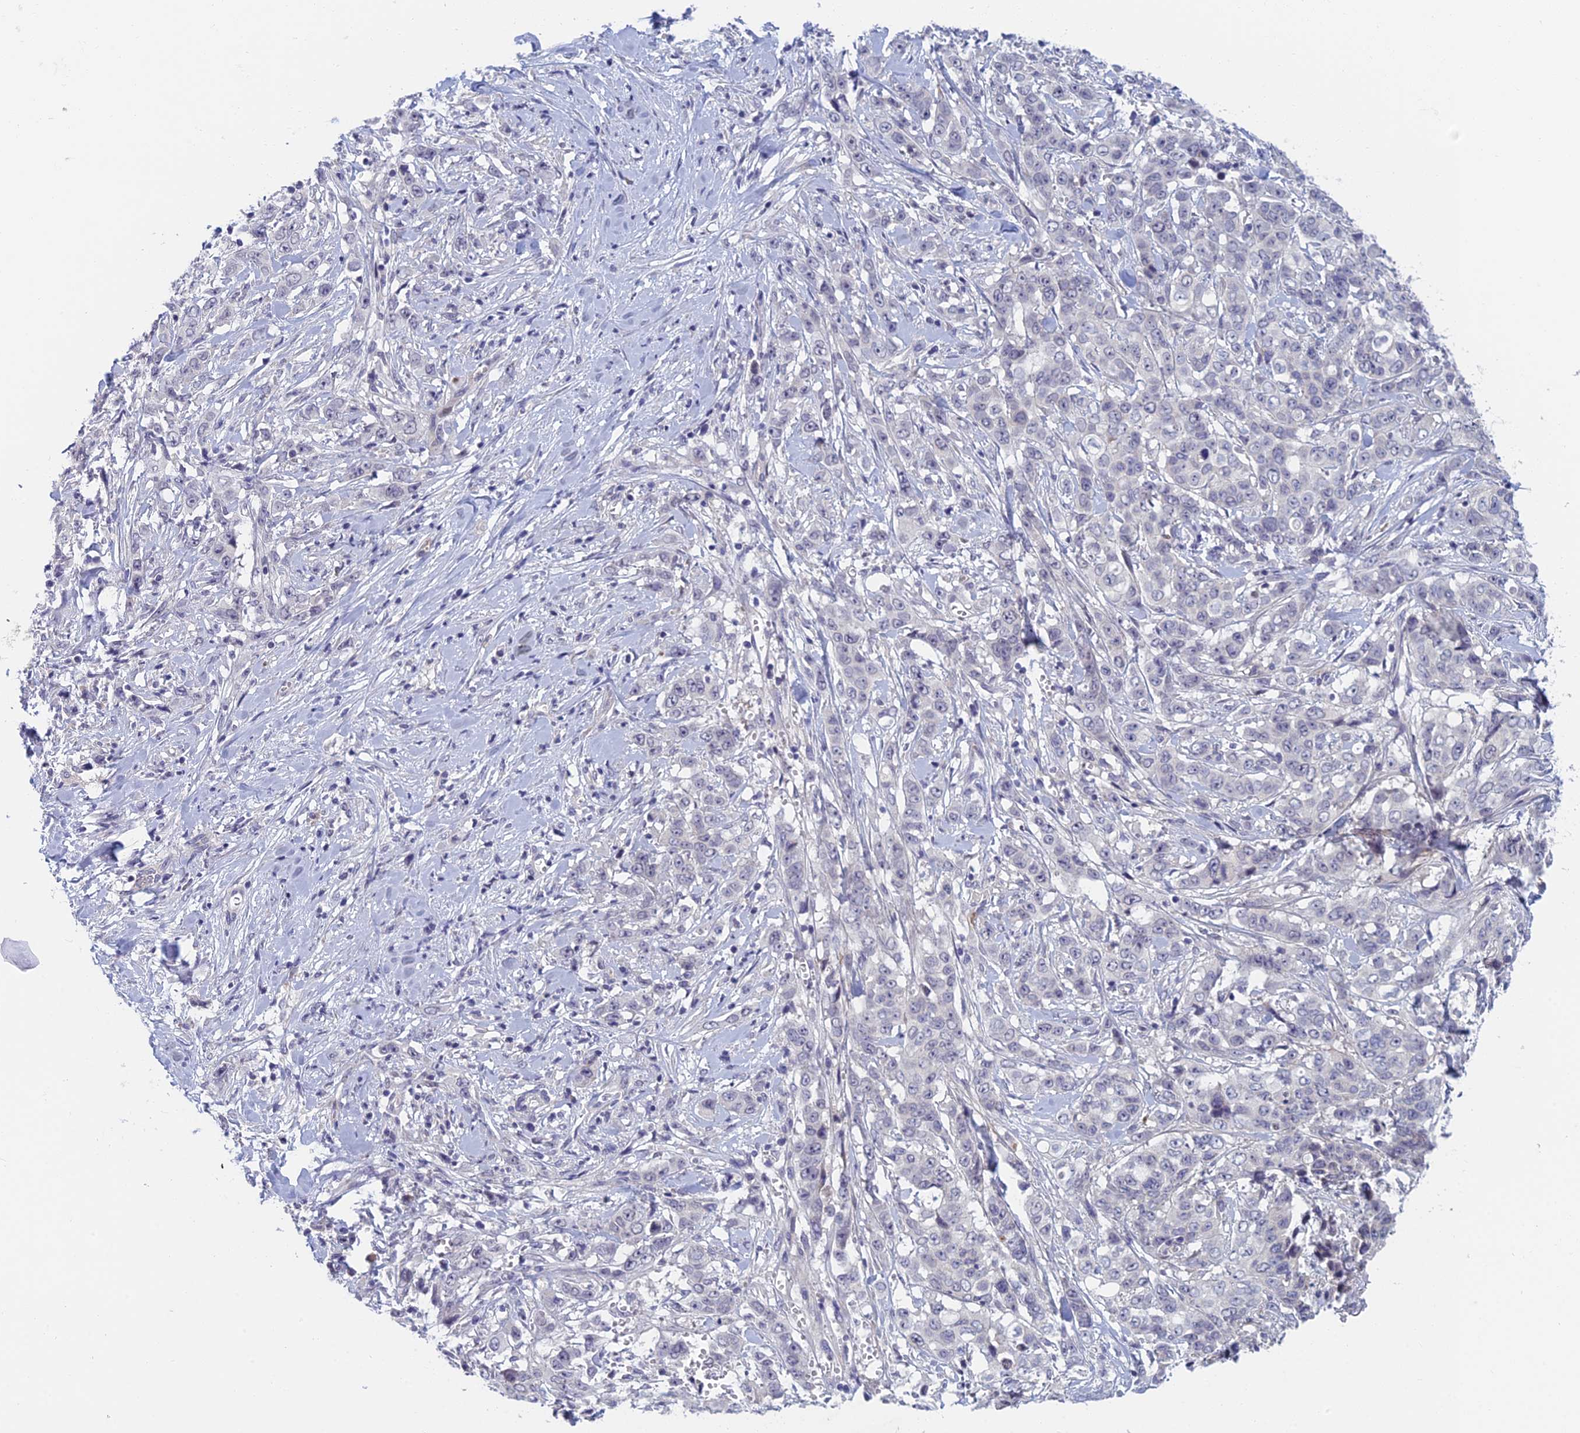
{"staining": {"intensity": "negative", "quantity": "none", "location": "none"}, "tissue": "stomach cancer", "cell_type": "Tumor cells", "image_type": "cancer", "snomed": [{"axis": "morphology", "description": "Adenocarcinoma, NOS"}, {"axis": "topography", "description": "Stomach, upper"}], "caption": "Tumor cells are negative for protein expression in human stomach cancer.", "gene": "PPP1R26", "patient": {"sex": "male", "age": 62}}